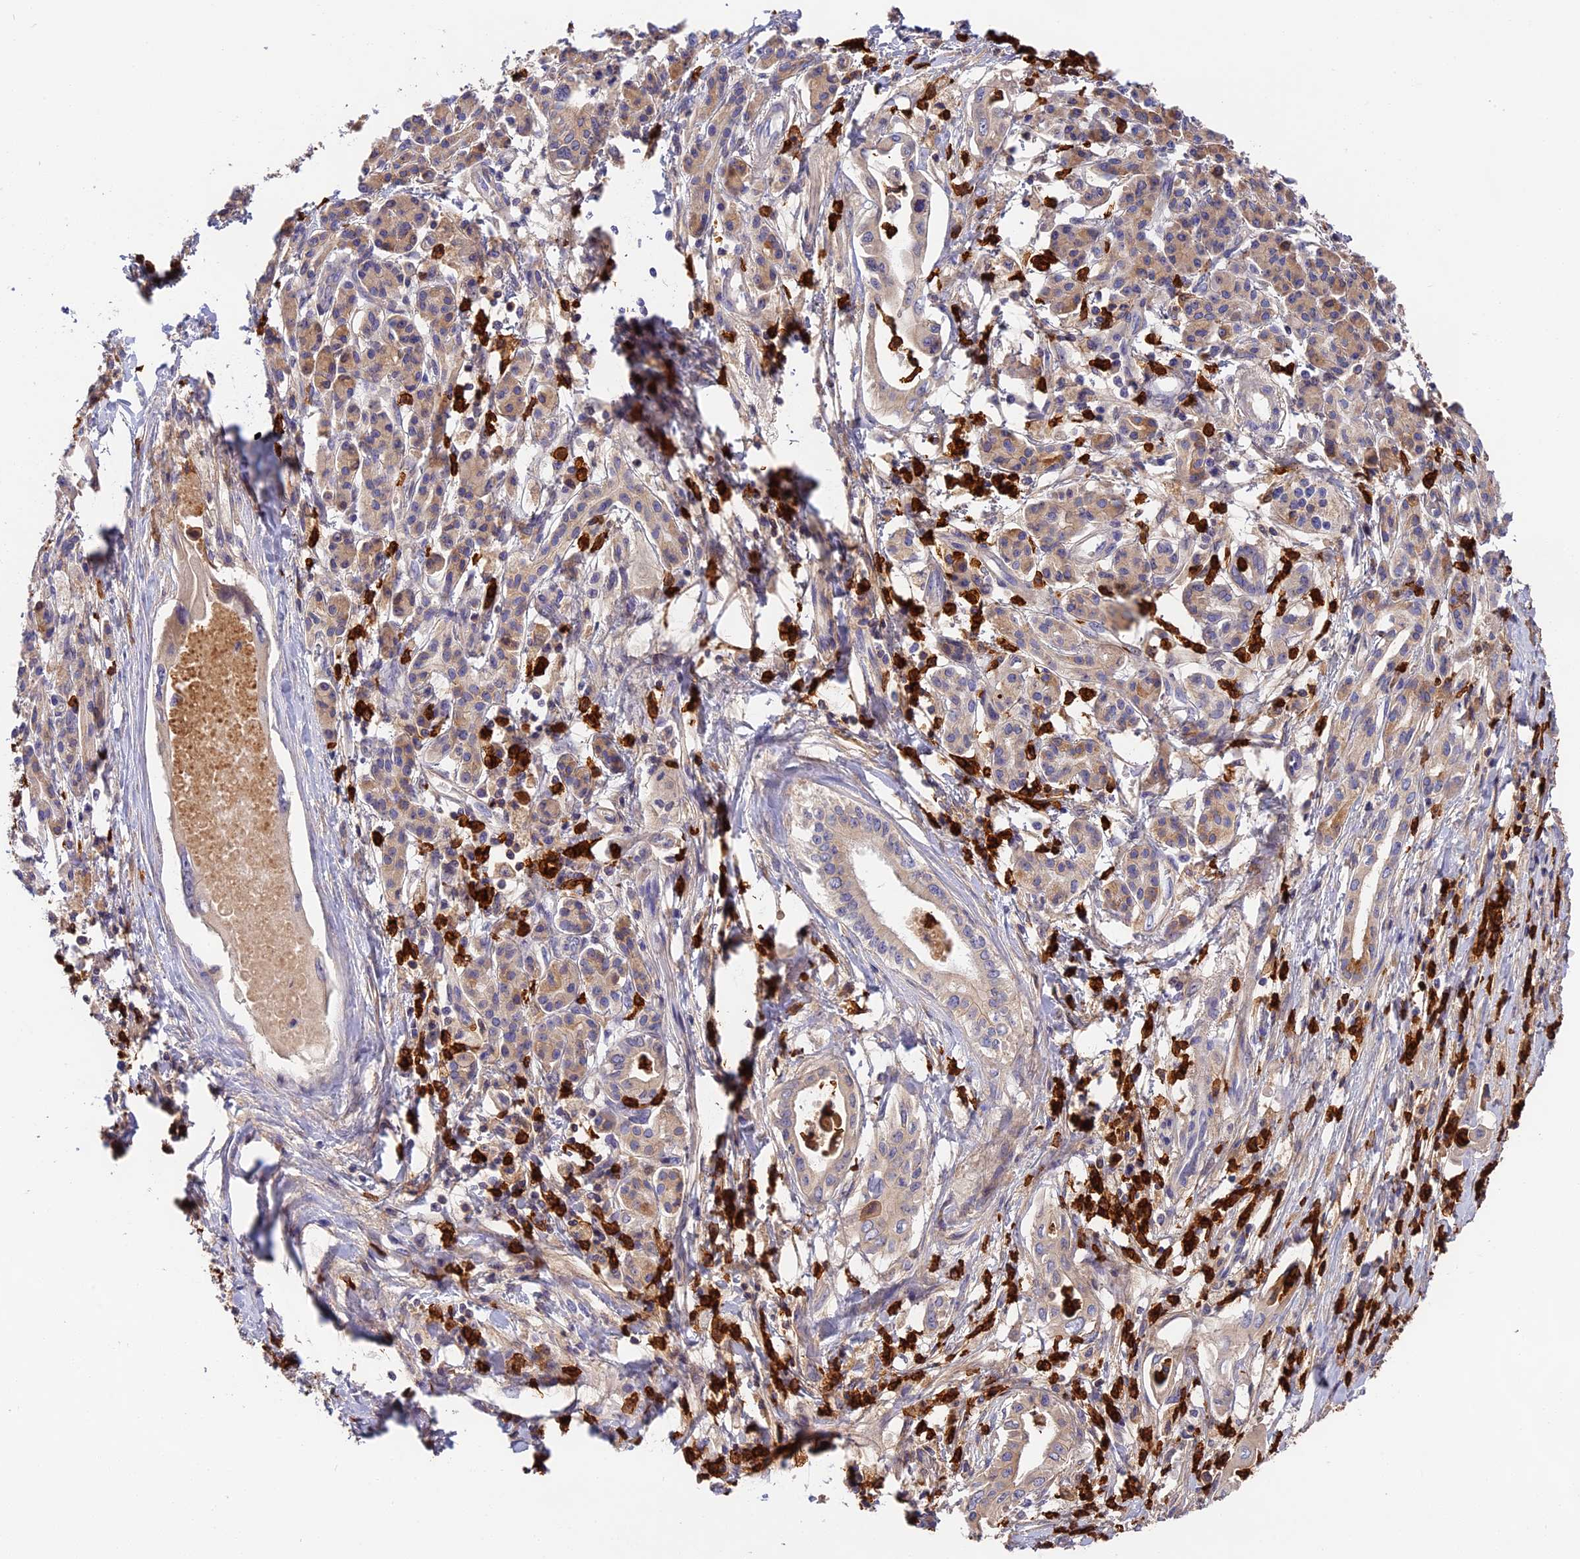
{"staining": {"intensity": "weak", "quantity": "25%-75%", "location": "cytoplasmic/membranous"}, "tissue": "pancreatic cancer", "cell_type": "Tumor cells", "image_type": "cancer", "snomed": [{"axis": "morphology", "description": "Adenocarcinoma, NOS"}, {"axis": "topography", "description": "Pancreas"}], "caption": "Adenocarcinoma (pancreatic) stained for a protein (brown) reveals weak cytoplasmic/membranous positive expression in approximately 25%-75% of tumor cells.", "gene": "ADGRD1", "patient": {"sex": "female", "age": 77}}